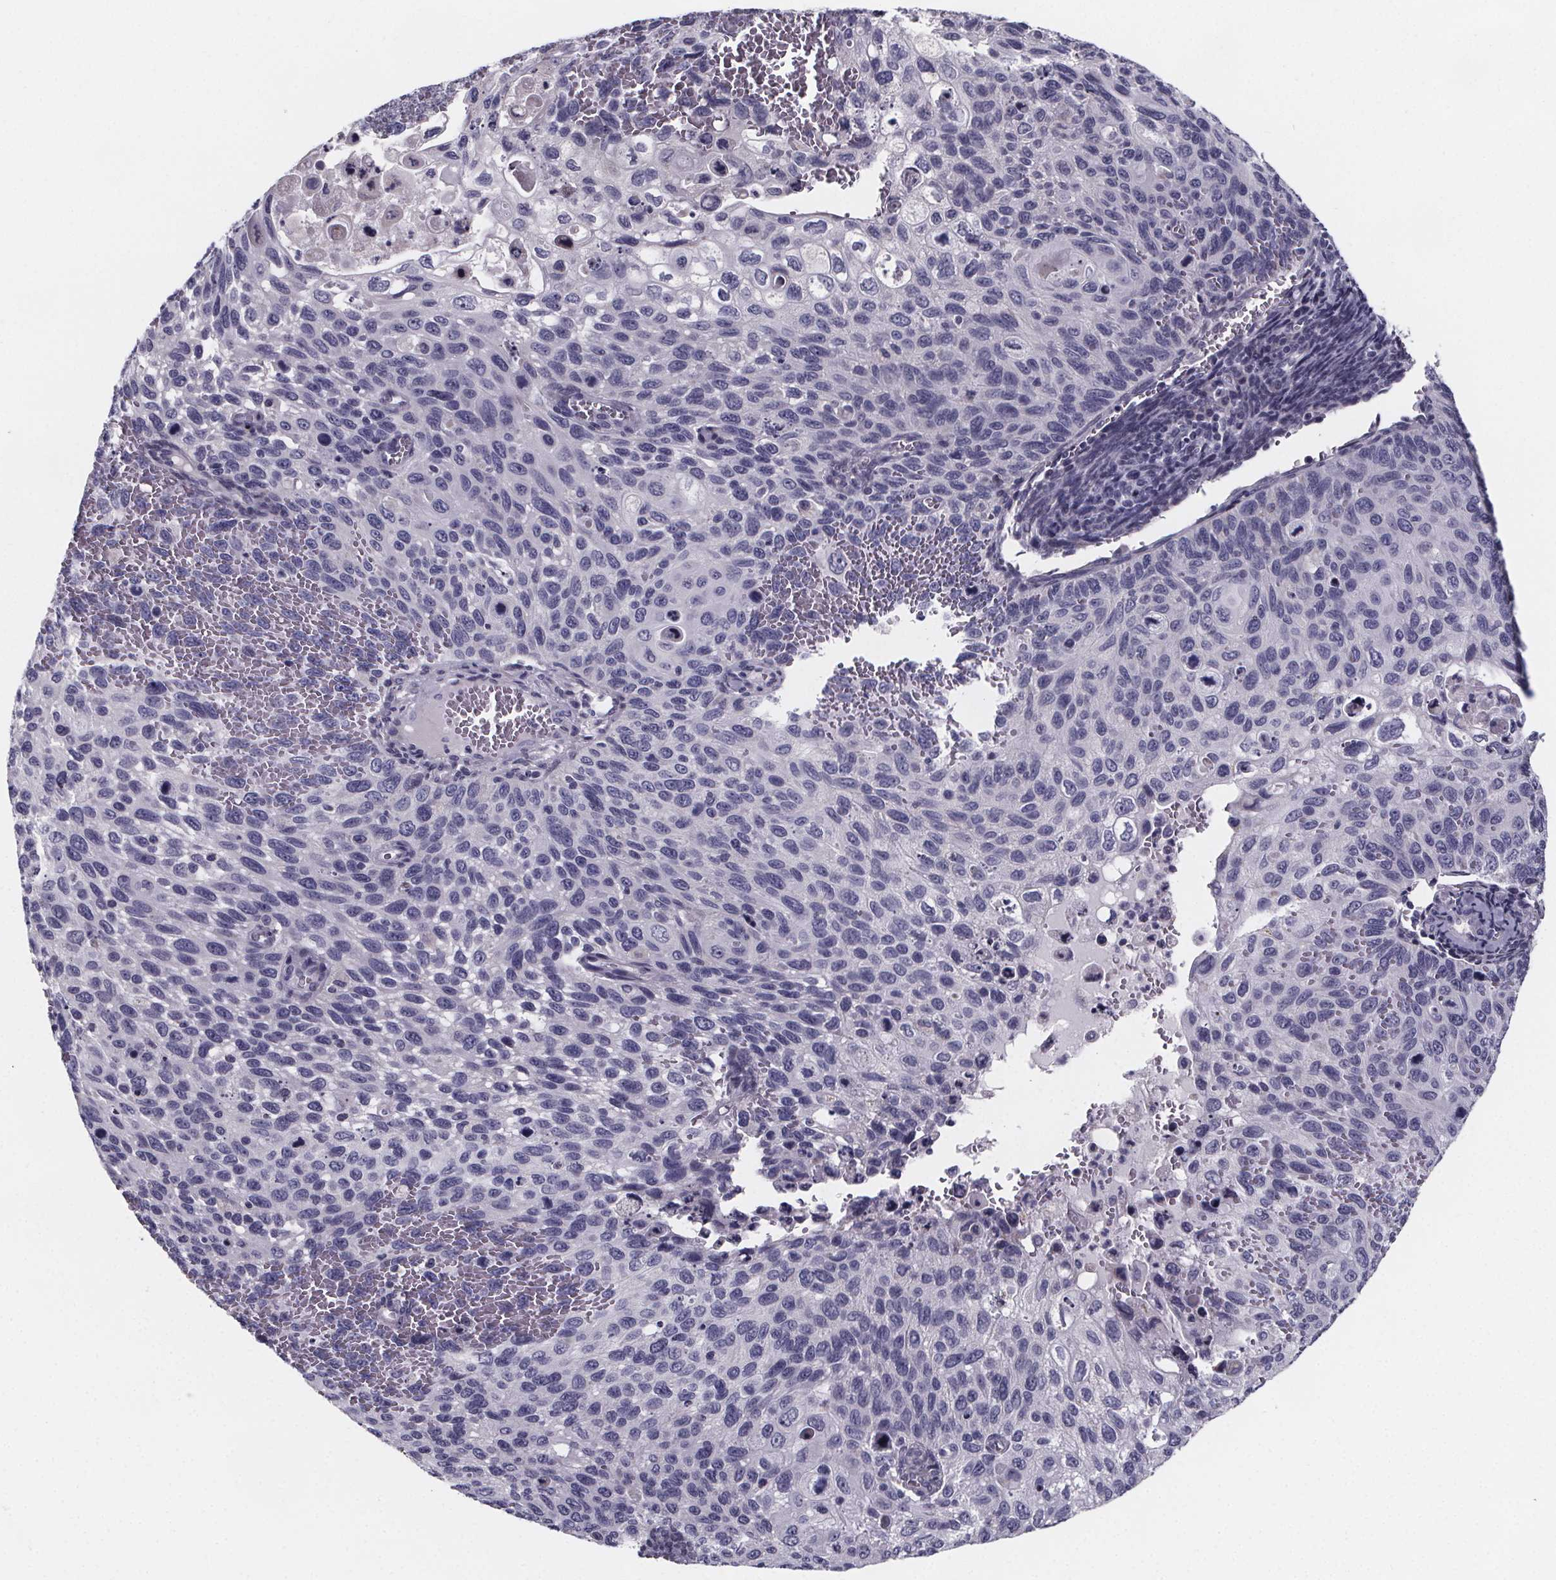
{"staining": {"intensity": "negative", "quantity": "none", "location": "none"}, "tissue": "cervical cancer", "cell_type": "Tumor cells", "image_type": "cancer", "snomed": [{"axis": "morphology", "description": "Squamous cell carcinoma, NOS"}, {"axis": "topography", "description": "Cervix"}], "caption": "Immunohistochemical staining of cervical cancer demonstrates no significant staining in tumor cells. (DAB immunohistochemistry visualized using brightfield microscopy, high magnification).", "gene": "PAH", "patient": {"sex": "female", "age": 70}}